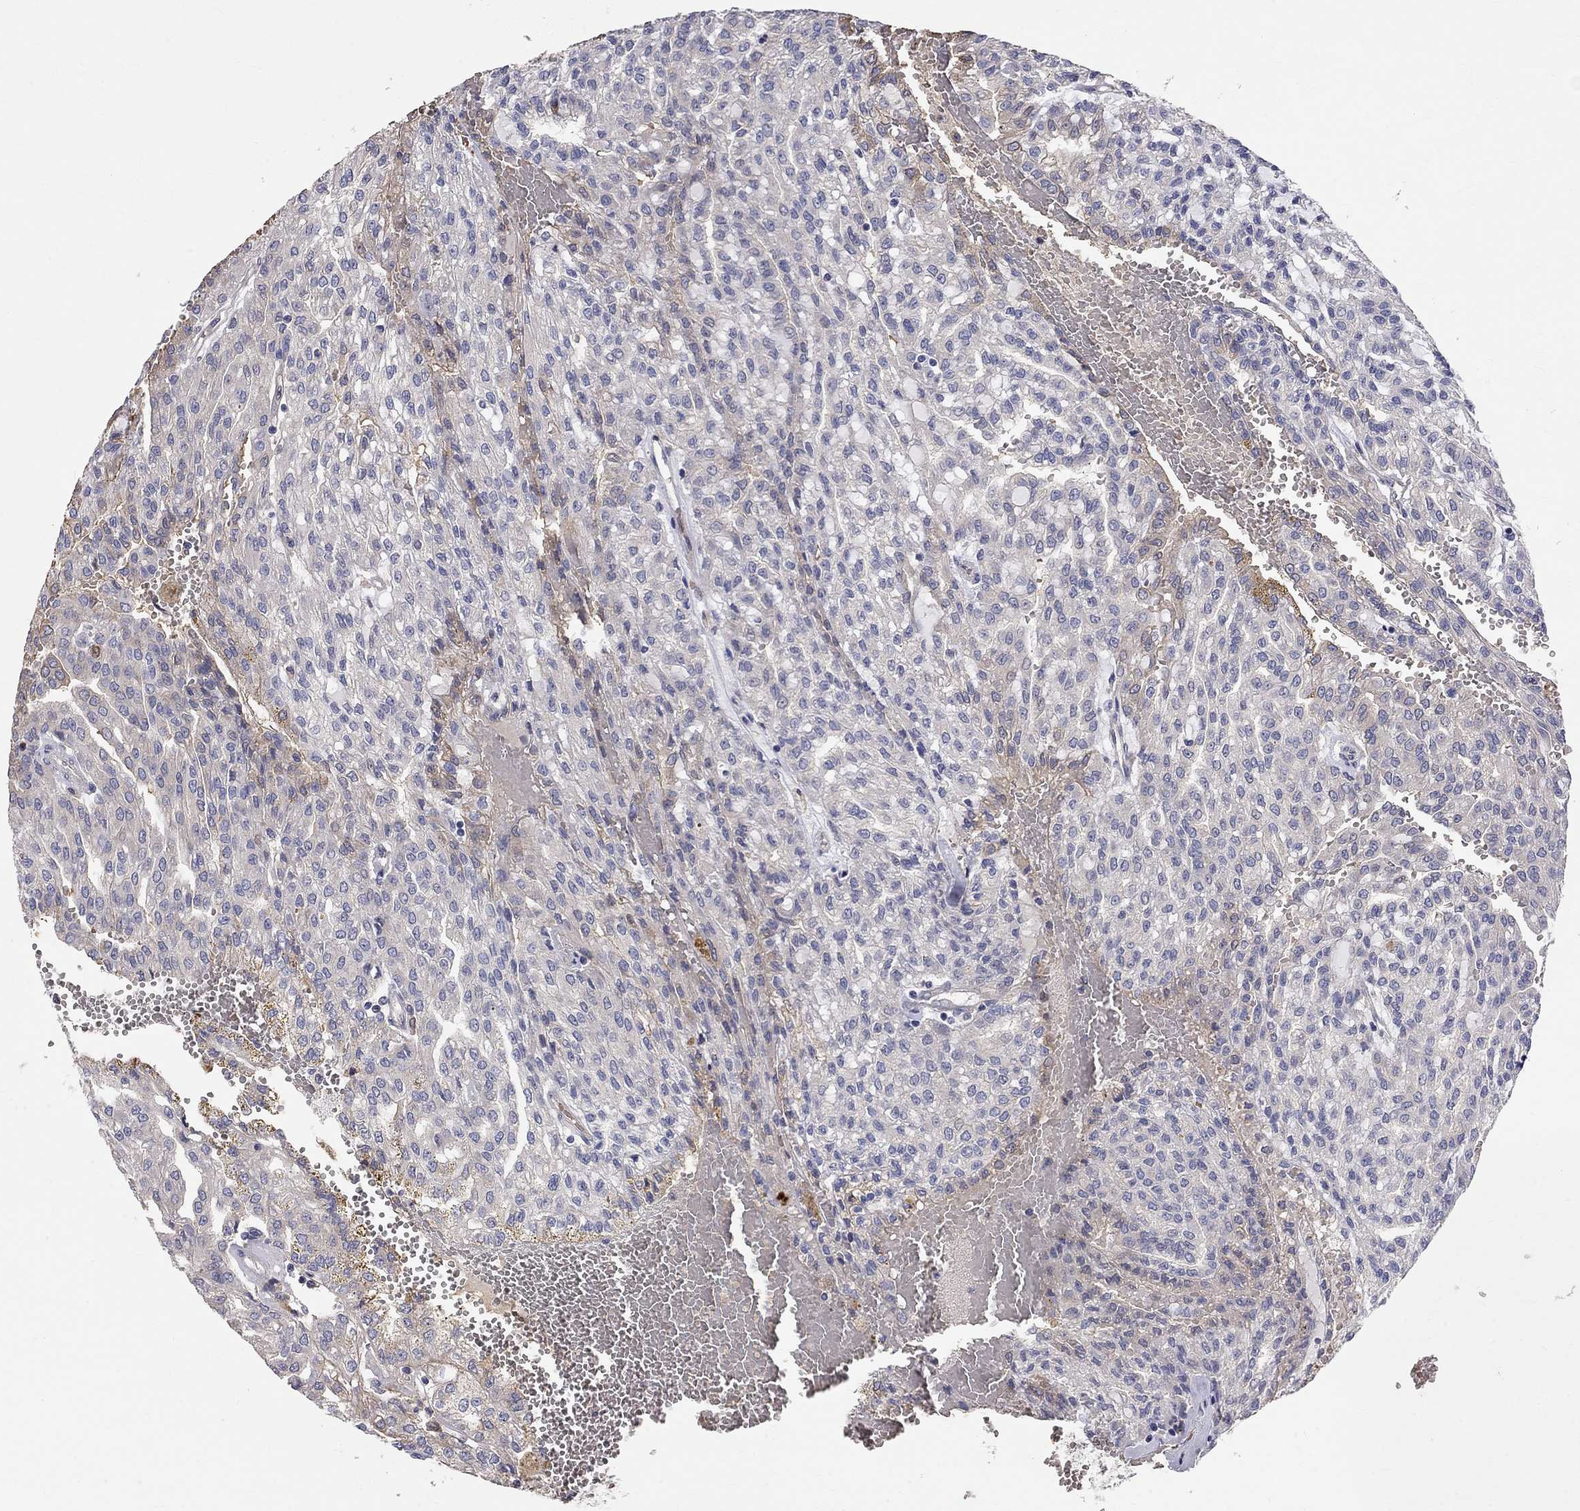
{"staining": {"intensity": "negative", "quantity": "none", "location": "none"}, "tissue": "renal cancer", "cell_type": "Tumor cells", "image_type": "cancer", "snomed": [{"axis": "morphology", "description": "Adenocarcinoma, NOS"}, {"axis": "topography", "description": "Kidney"}], "caption": "There is no significant positivity in tumor cells of renal cancer.", "gene": "CASTOR1", "patient": {"sex": "male", "age": 63}}